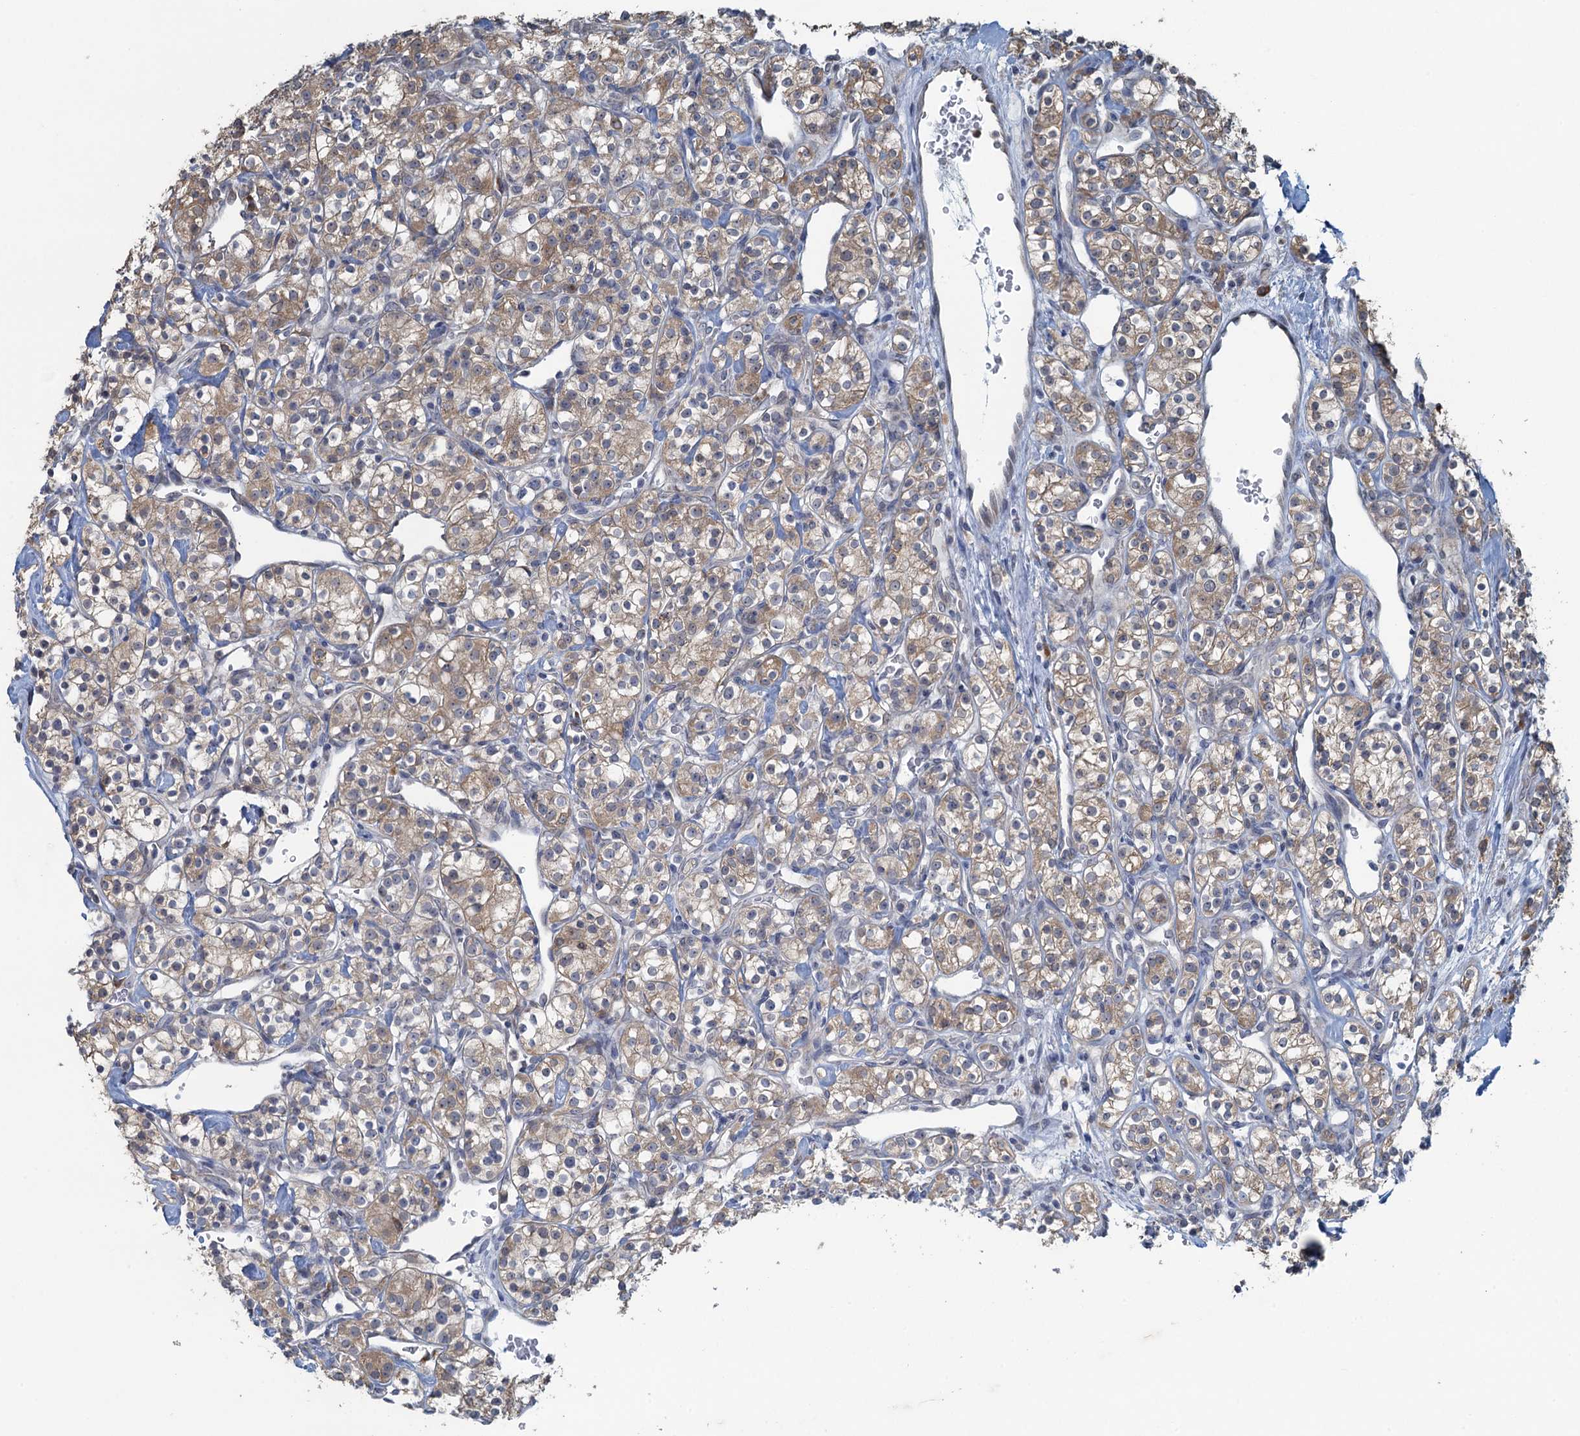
{"staining": {"intensity": "weak", "quantity": ">75%", "location": "cytoplasmic/membranous"}, "tissue": "renal cancer", "cell_type": "Tumor cells", "image_type": "cancer", "snomed": [{"axis": "morphology", "description": "Adenocarcinoma, NOS"}, {"axis": "topography", "description": "Kidney"}], "caption": "Protein staining exhibits weak cytoplasmic/membranous positivity in about >75% of tumor cells in renal adenocarcinoma. (brown staining indicates protein expression, while blue staining denotes nuclei).", "gene": "TEX35", "patient": {"sex": "male", "age": 77}}